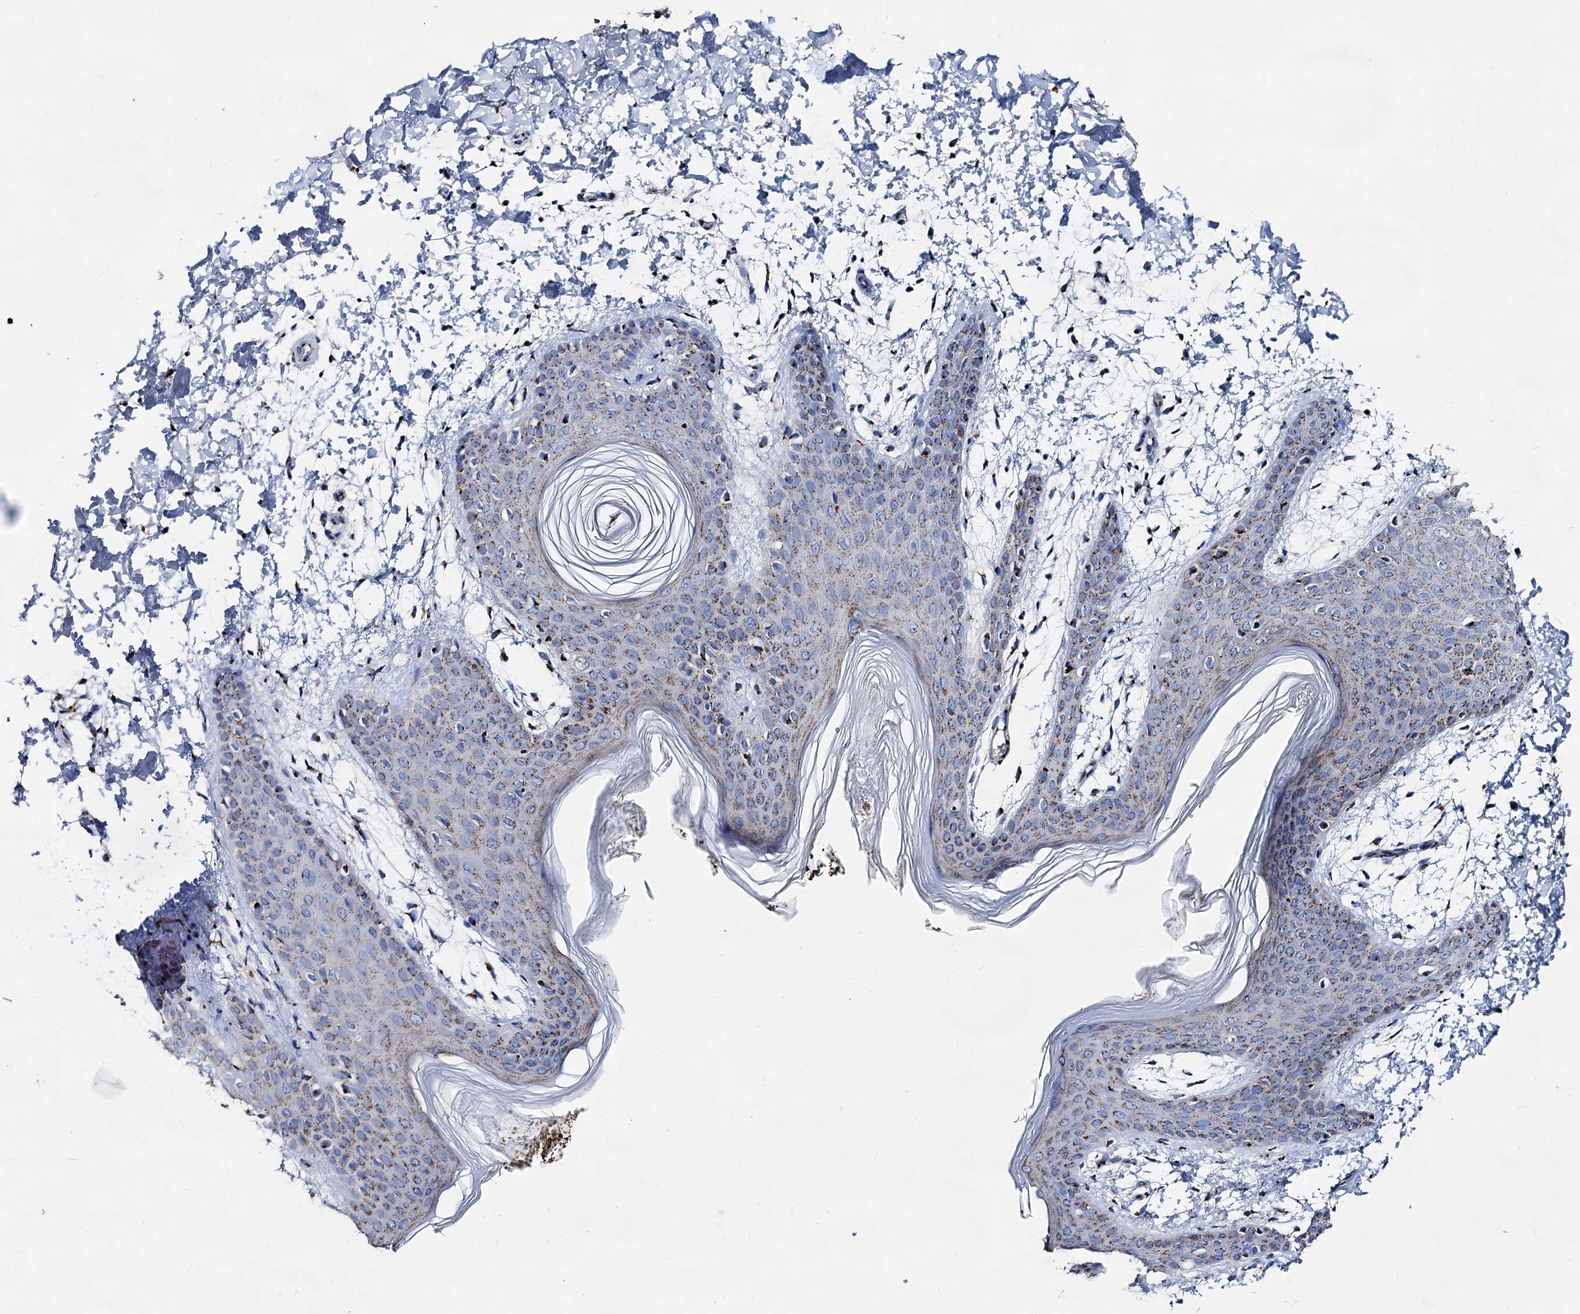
{"staining": {"intensity": "strong", "quantity": ">75%", "location": "cytoplasmic/membranous"}, "tissue": "skin", "cell_type": "Fibroblasts", "image_type": "normal", "snomed": [{"axis": "morphology", "description": "Normal tissue, NOS"}, {"axis": "topography", "description": "Skin"}], "caption": "Fibroblasts show high levels of strong cytoplasmic/membranous expression in about >75% of cells in unremarkable human skin.", "gene": "TM9SF3", "patient": {"sex": "male", "age": 36}}